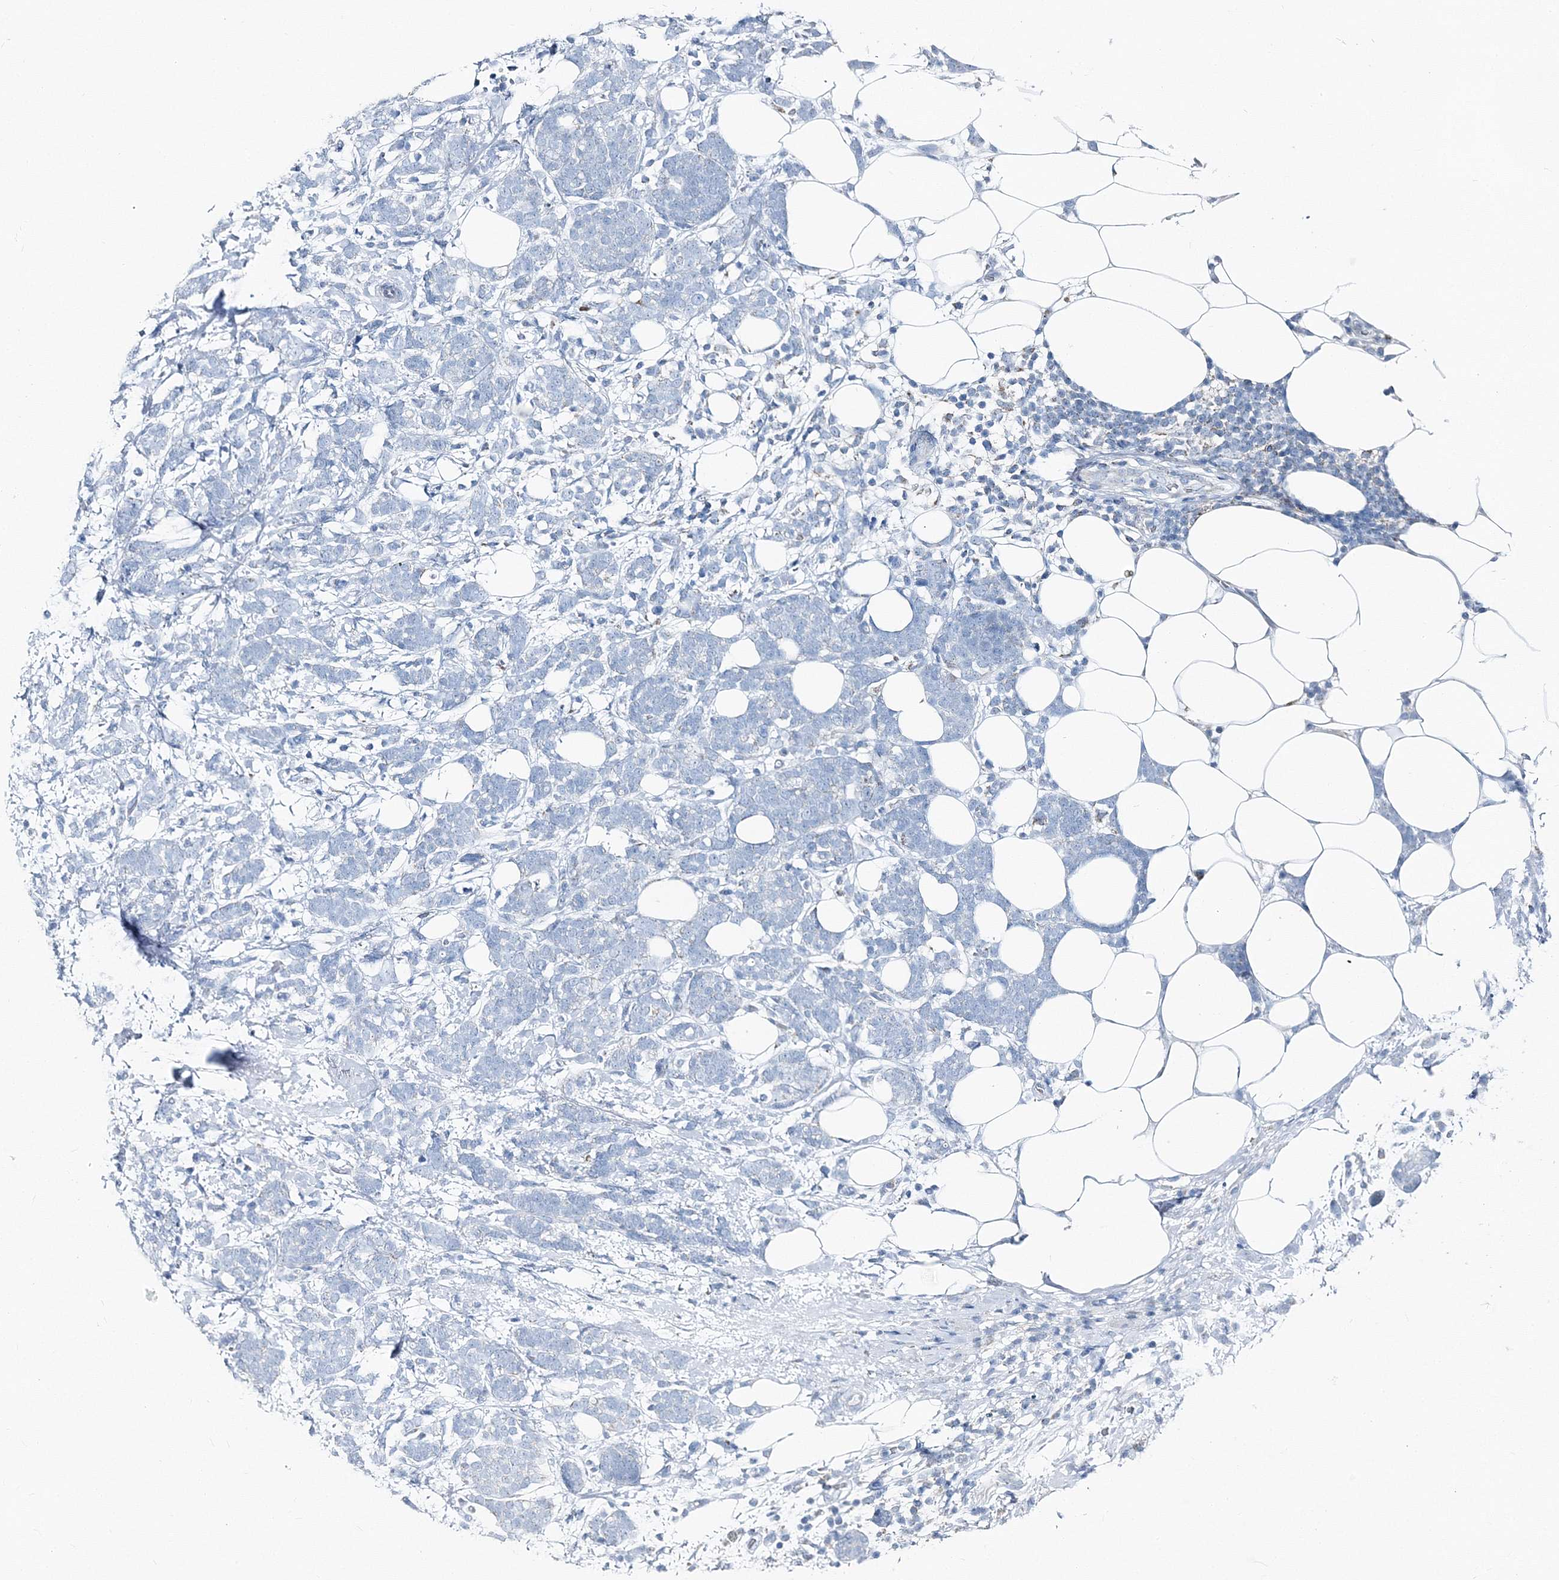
{"staining": {"intensity": "negative", "quantity": "none", "location": "none"}, "tissue": "breast cancer", "cell_type": "Tumor cells", "image_type": "cancer", "snomed": [{"axis": "morphology", "description": "Lobular carcinoma"}, {"axis": "topography", "description": "Breast"}], "caption": "IHC micrograph of neoplastic tissue: human breast cancer stained with DAB (3,3'-diaminobenzidine) demonstrates no significant protein staining in tumor cells.", "gene": "GABARAPL2", "patient": {"sex": "female", "age": 58}}